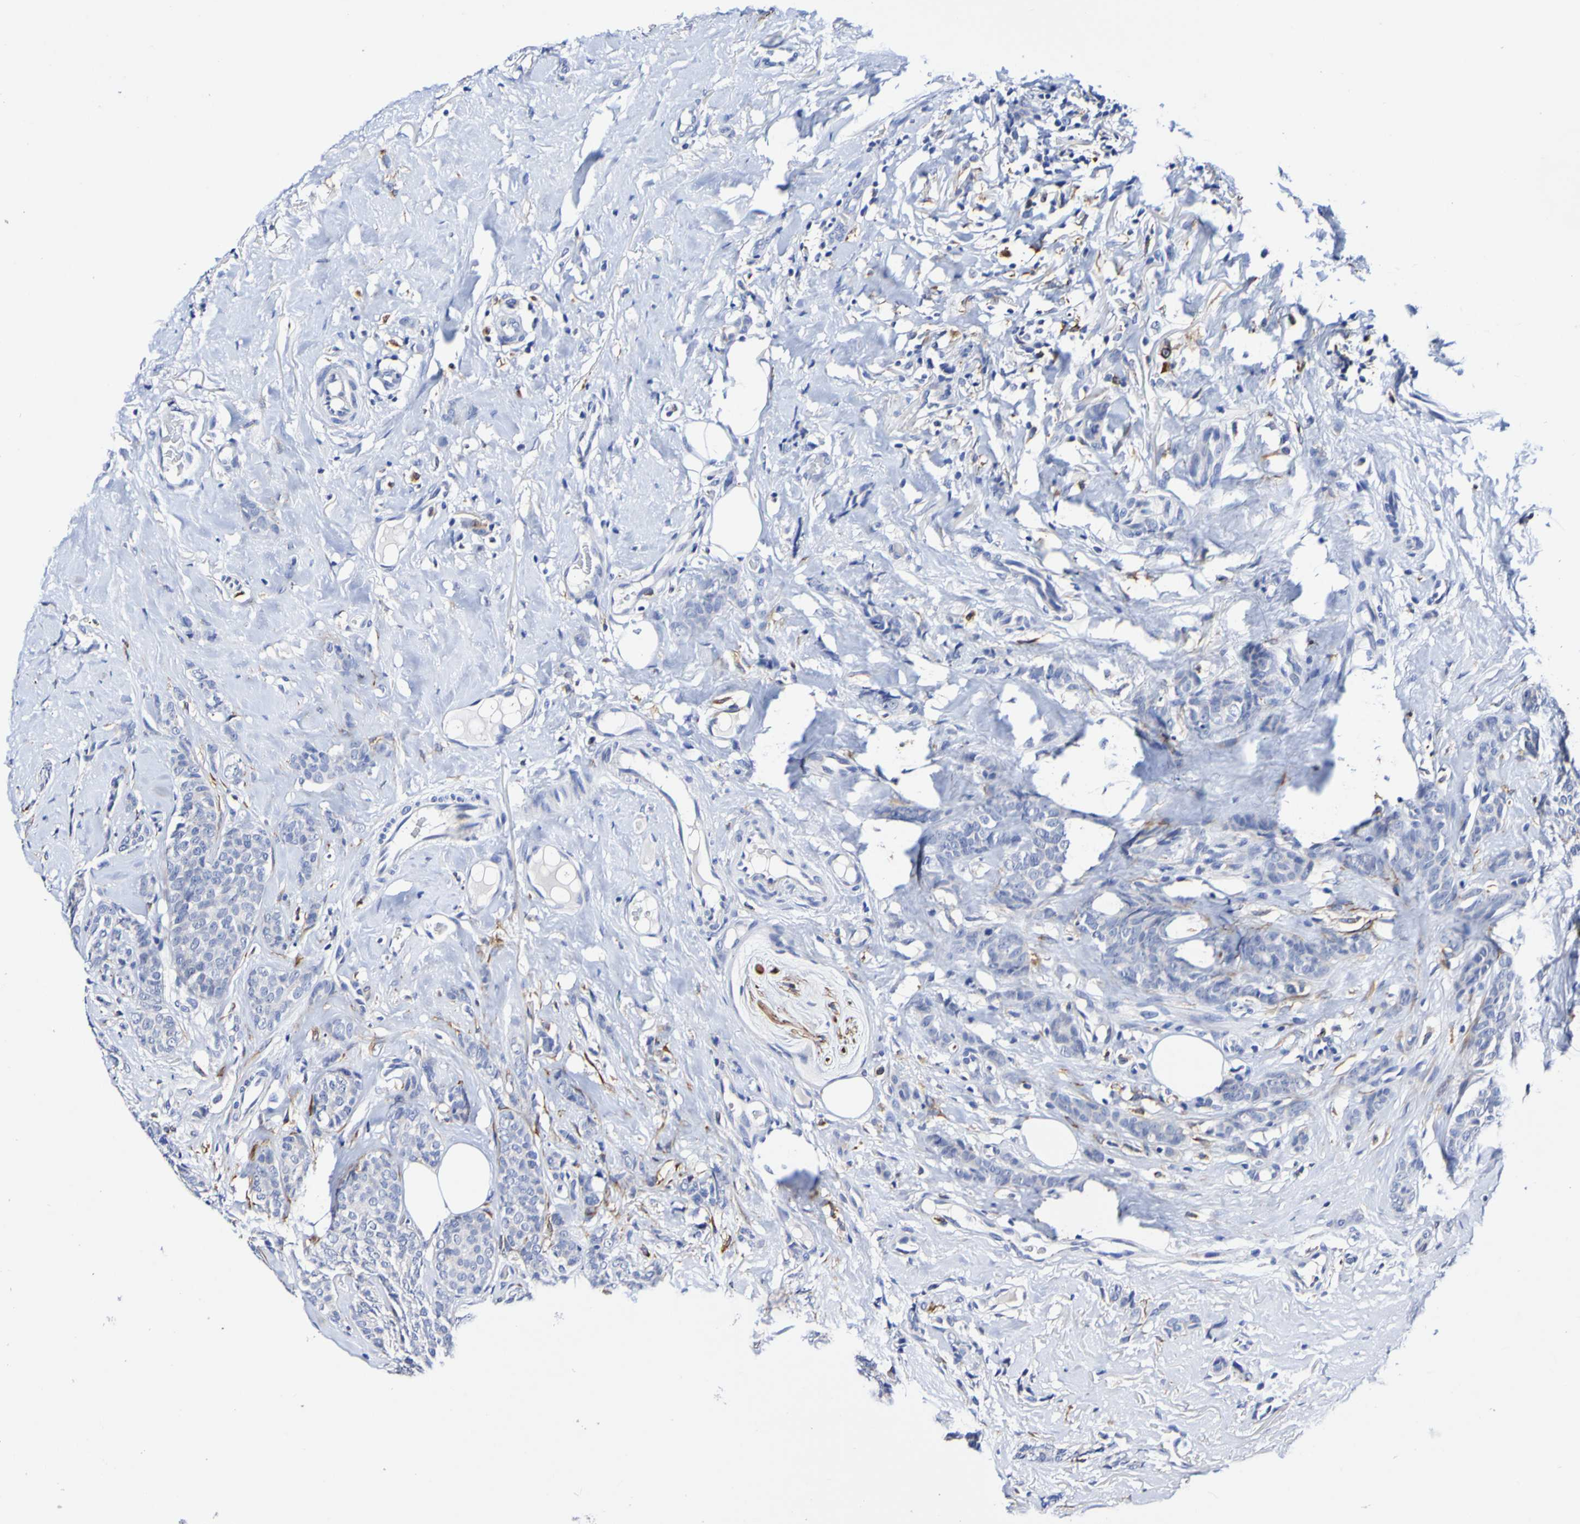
{"staining": {"intensity": "negative", "quantity": "none", "location": "none"}, "tissue": "breast cancer", "cell_type": "Tumor cells", "image_type": "cancer", "snomed": [{"axis": "morphology", "description": "Lobular carcinoma"}, {"axis": "topography", "description": "Skin"}, {"axis": "topography", "description": "Breast"}], "caption": "Immunohistochemical staining of human breast cancer displays no significant positivity in tumor cells.", "gene": "SEZ6", "patient": {"sex": "female", "age": 46}}